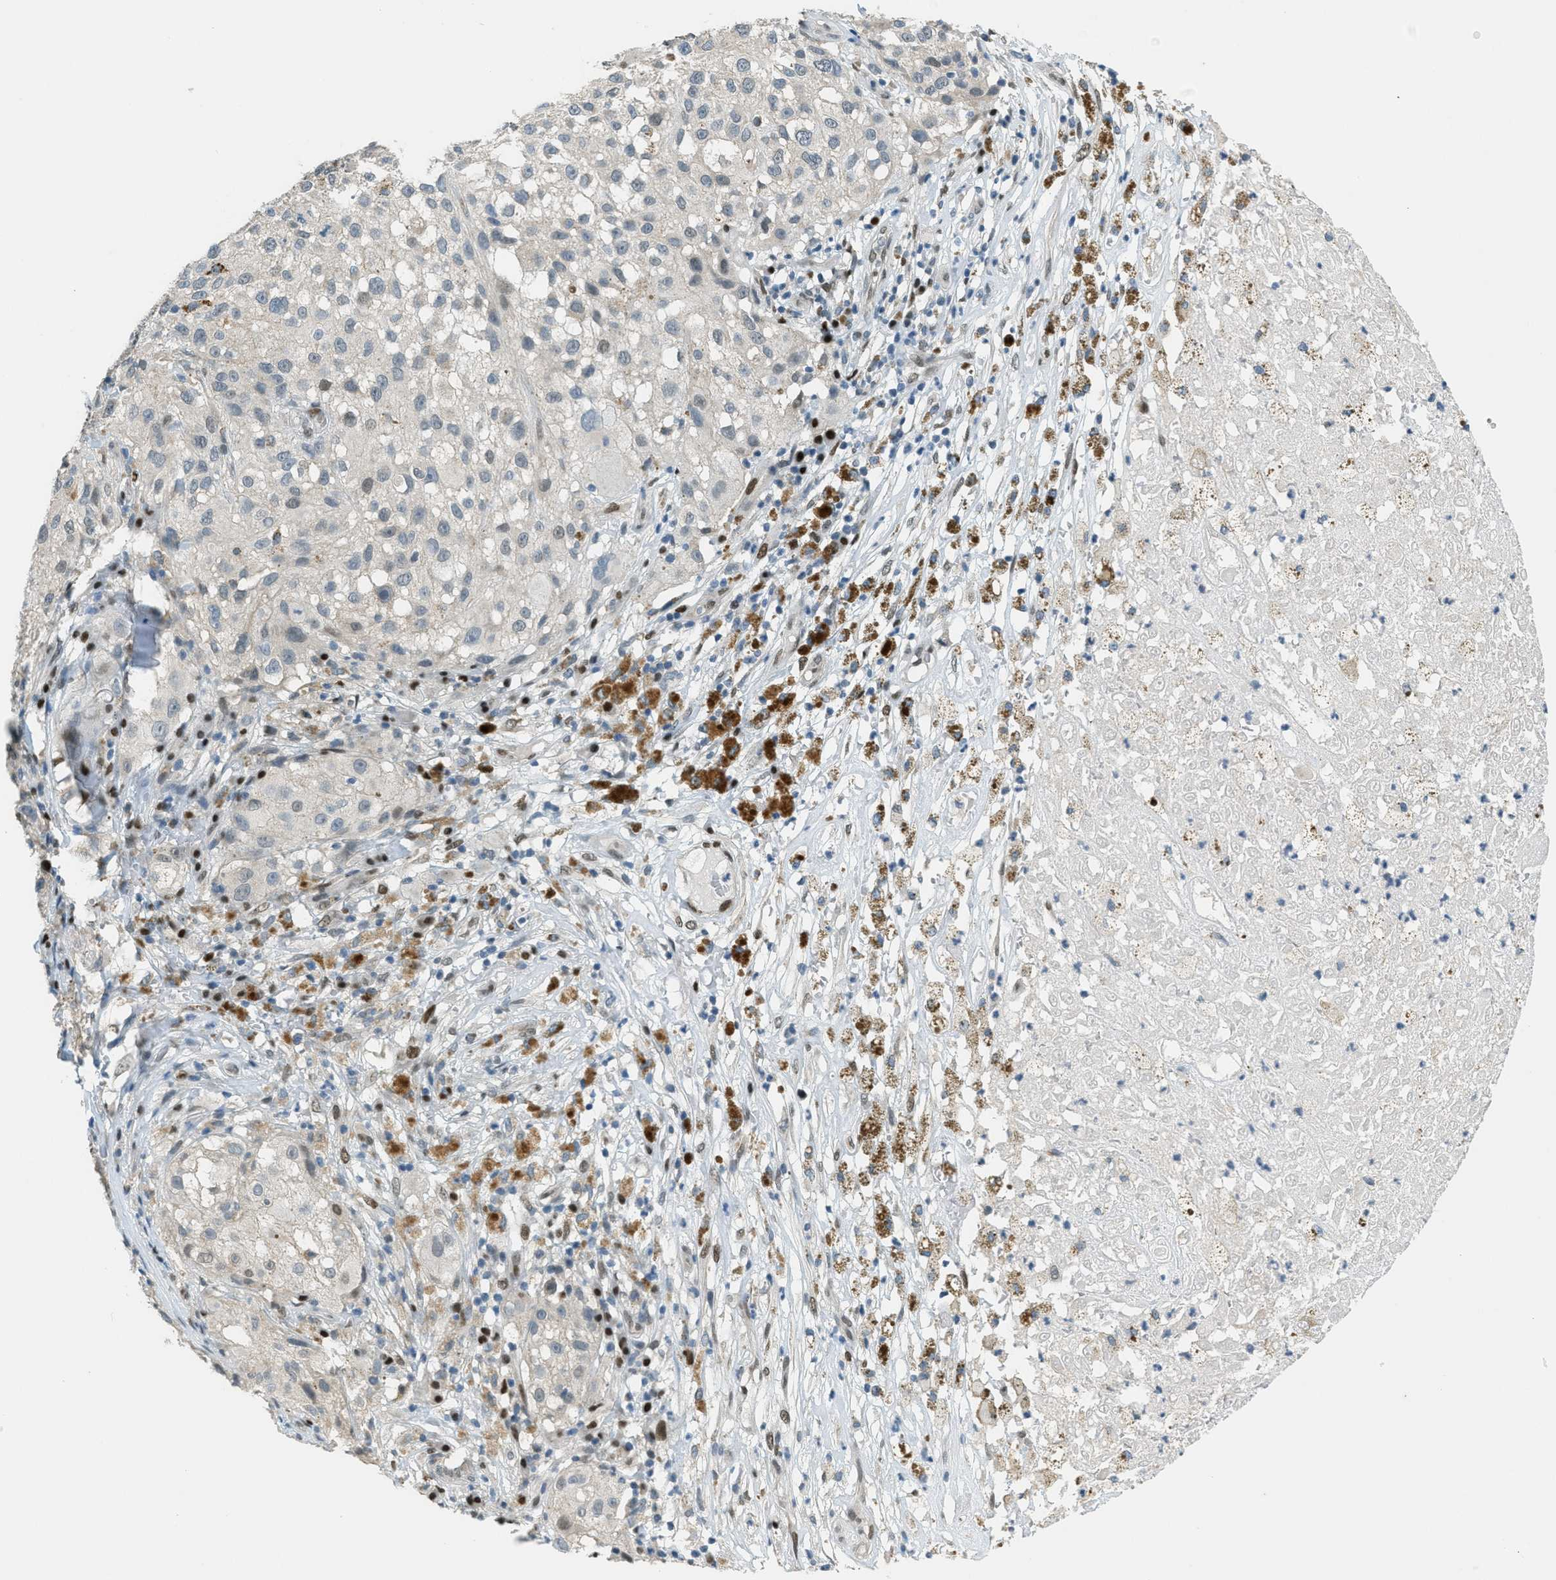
{"staining": {"intensity": "negative", "quantity": "none", "location": "none"}, "tissue": "melanoma", "cell_type": "Tumor cells", "image_type": "cancer", "snomed": [{"axis": "morphology", "description": "Necrosis, NOS"}, {"axis": "morphology", "description": "Malignant melanoma, NOS"}, {"axis": "topography", "description": "Skin"}], "caption": "Immunohistochemistry (IHC) of human malignant melanoma displays no expression in tumor cells.", "gene": "TCF3", "patient": {"sex": "female", "age": 87}}